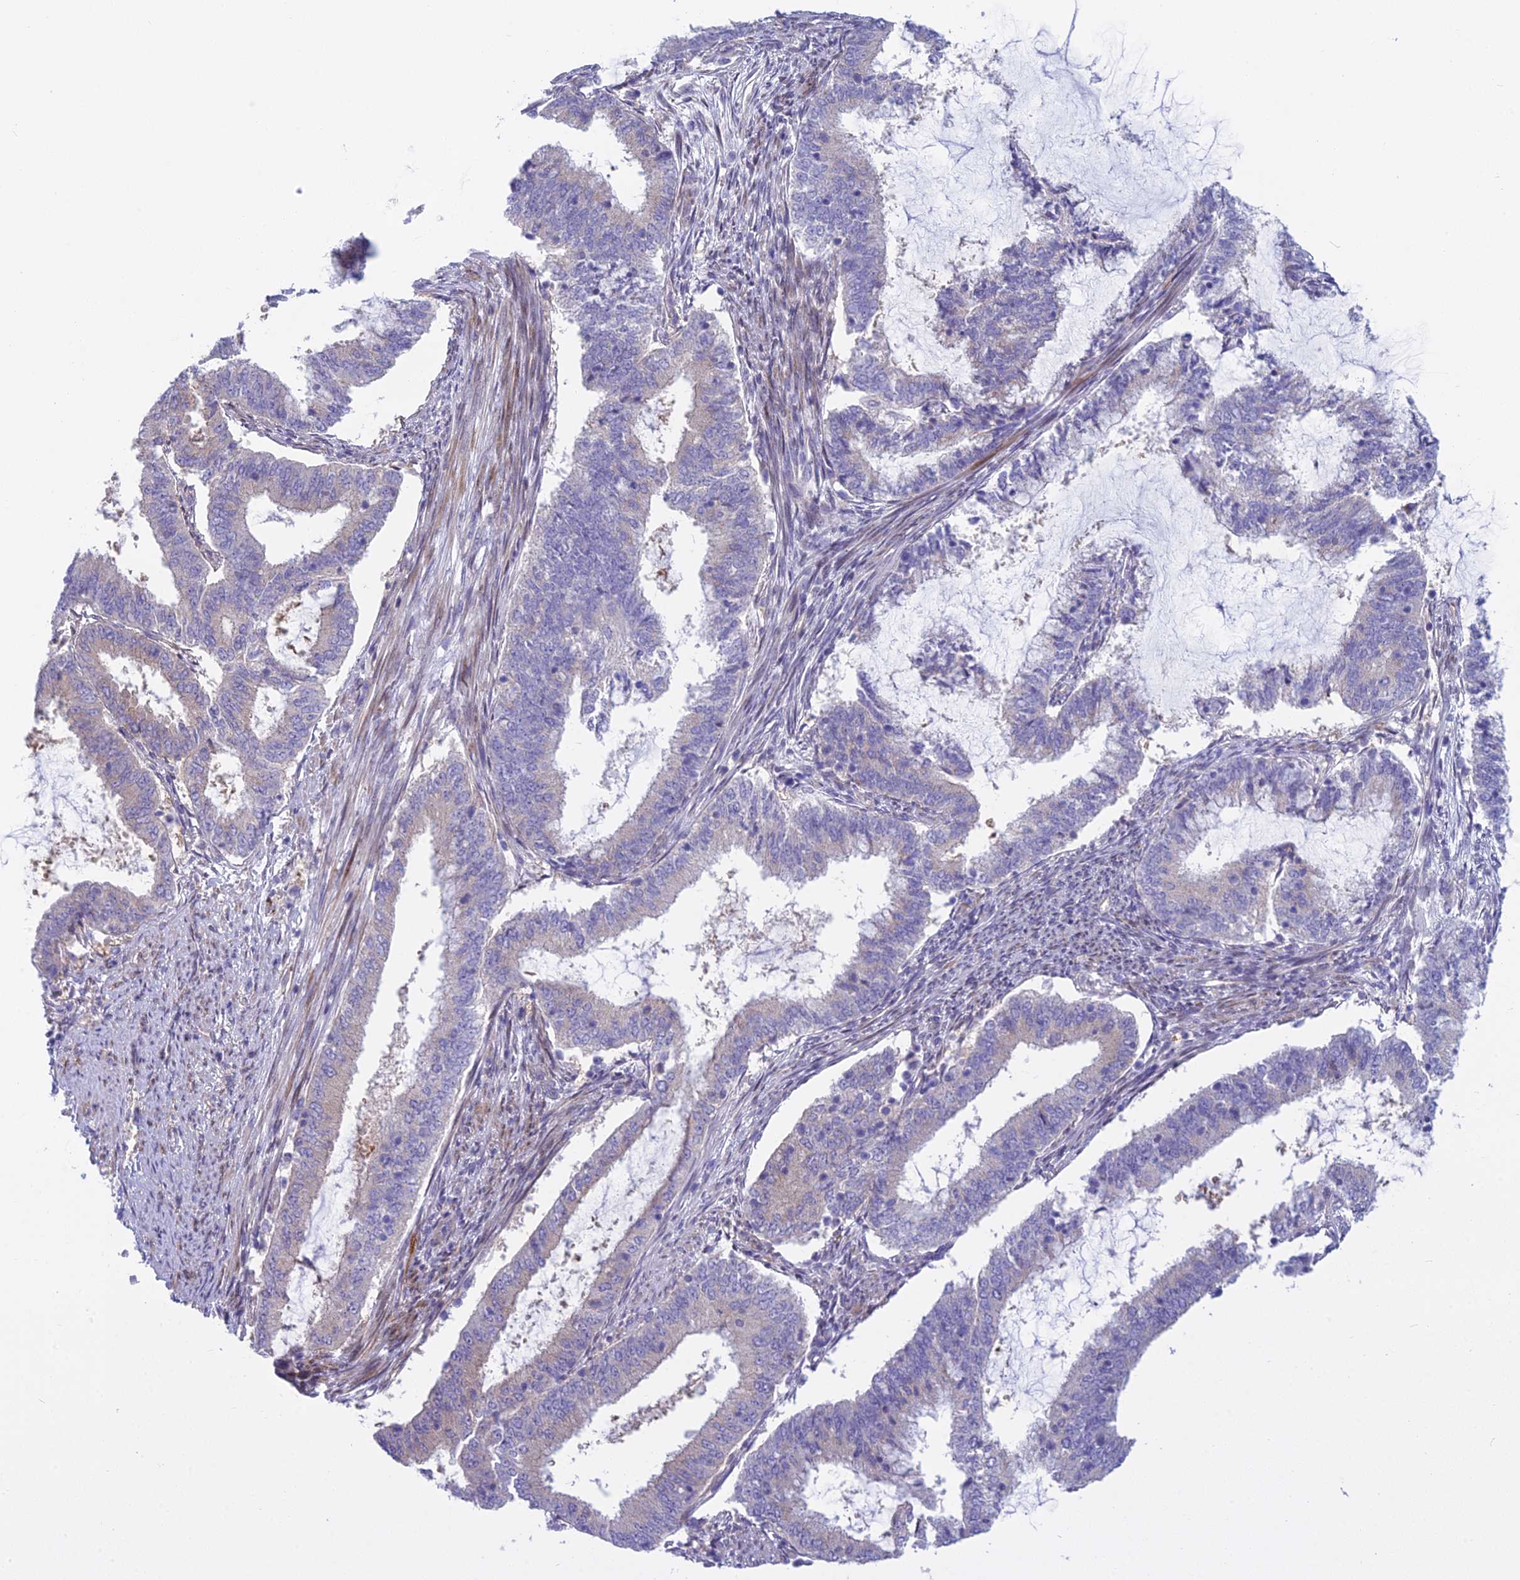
{"staining": {"intensity": "negative", "quantity": "none", "location": "none"}, "tissue": "endometrial cancer", "cell_type": "Tumor cells", "image_type": "cancer", "snomed": [{"axis": "morphology", "description": "Adenocarcinoma, NOS"}, {"axis": "topography", "description": "Endometrium"}], "caption": "Immunohistochemical staining of adenocarcinoma (endometrial) exhibits no significant positivity in tumor cells.", "gene": "PCDHB14", "patient": {"sex": "female", "age": 51}}